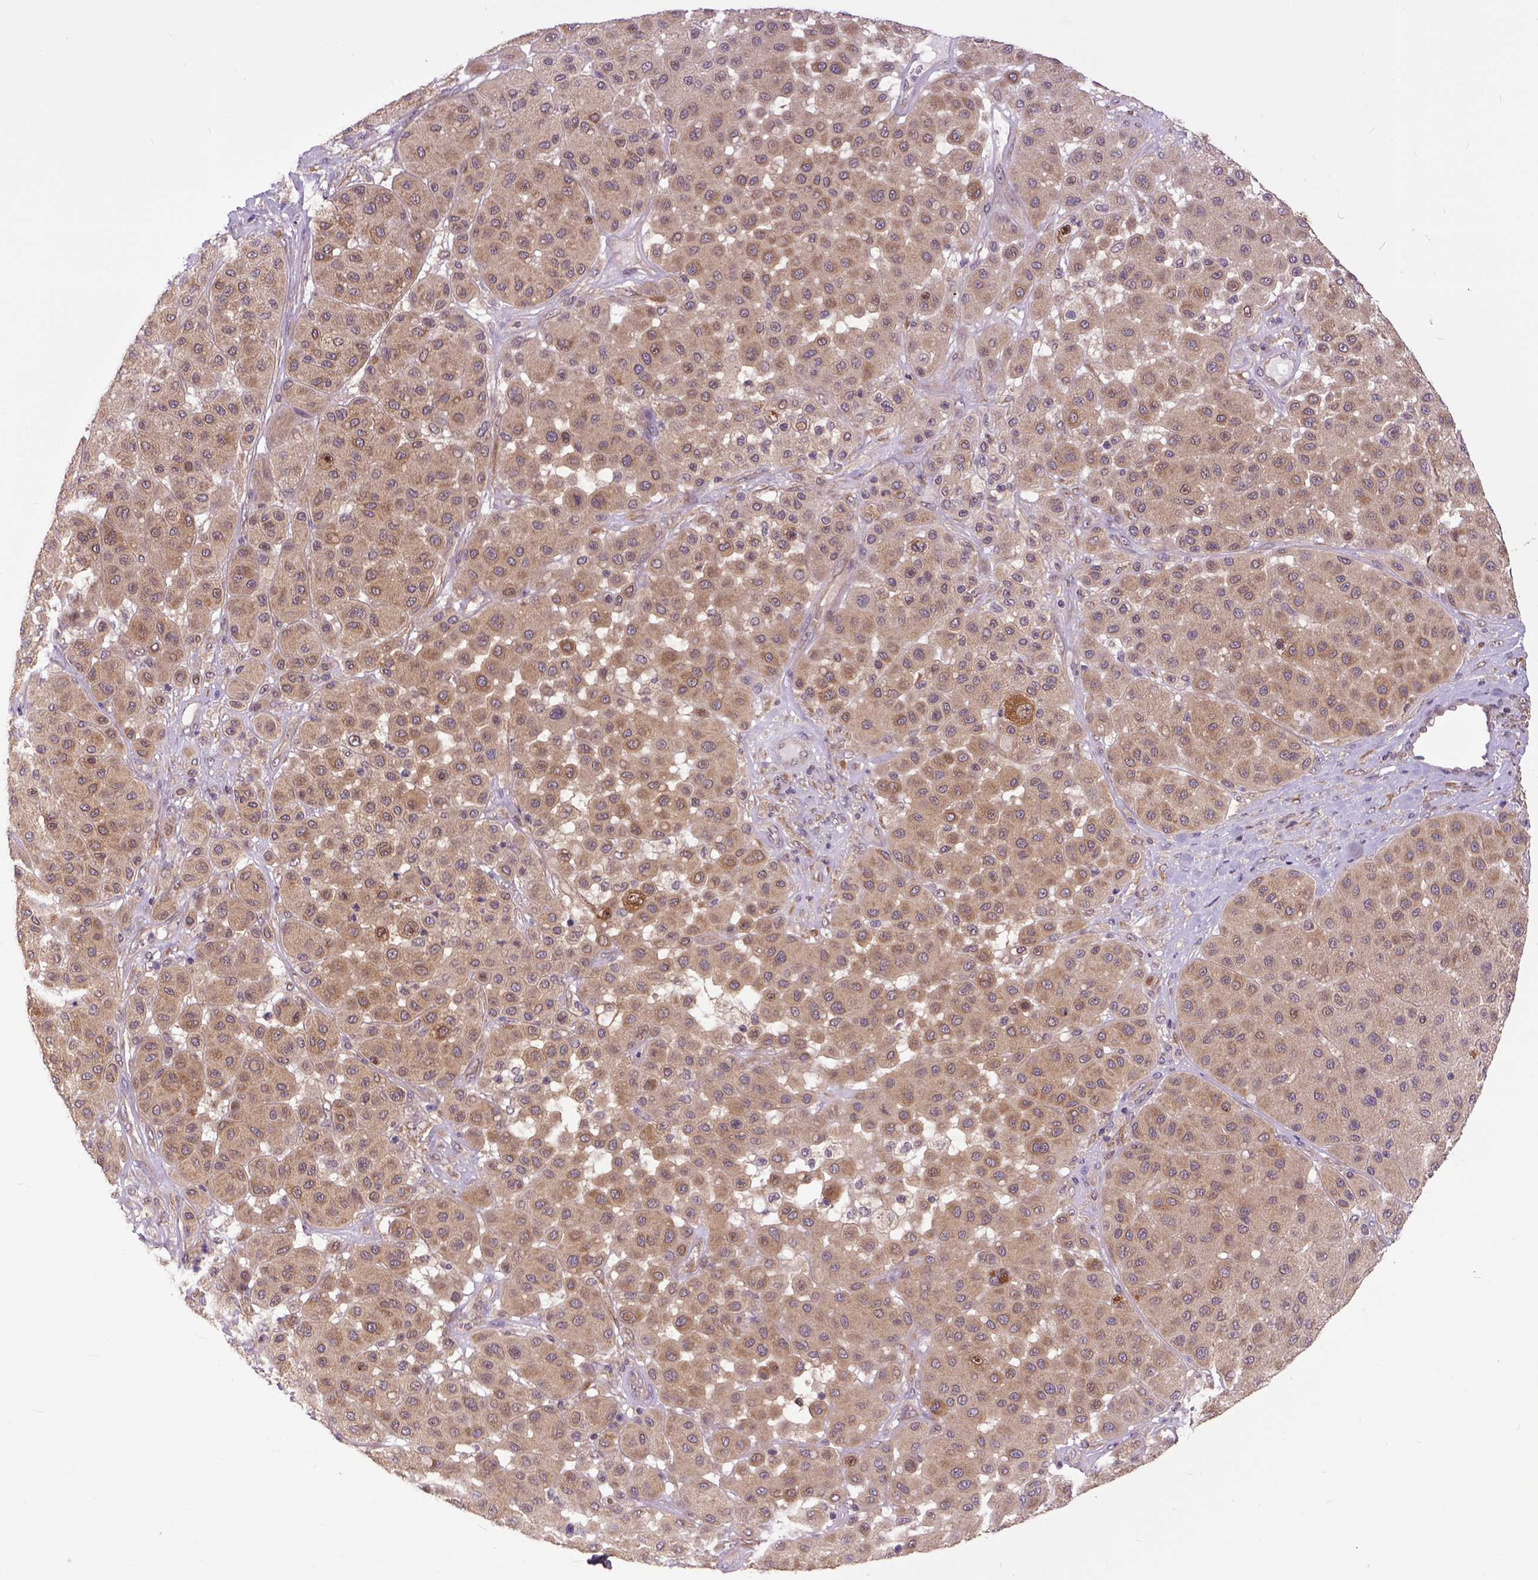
{"staining": {"intensity": "moderate", "quantity": ">75%", "location": "cytoplasmic/membranous"}, "tissue": "melanoma", "cell_type": "Tumor cells", "image_type": "cancer", "snomed": [{"axis": "morphology", "description": "Malignant melanoma, Metastatic site"}, {"axis": "topography", "description": "Smooth muscle"}], "caption": "A brown stain shows moderate cytoplasmic/membranous positivity of a protein in human malignant melanoma (metastatic site) tumor cells.", "gene": "ARL1", "patient": {"sex": "male", "age": 41}}